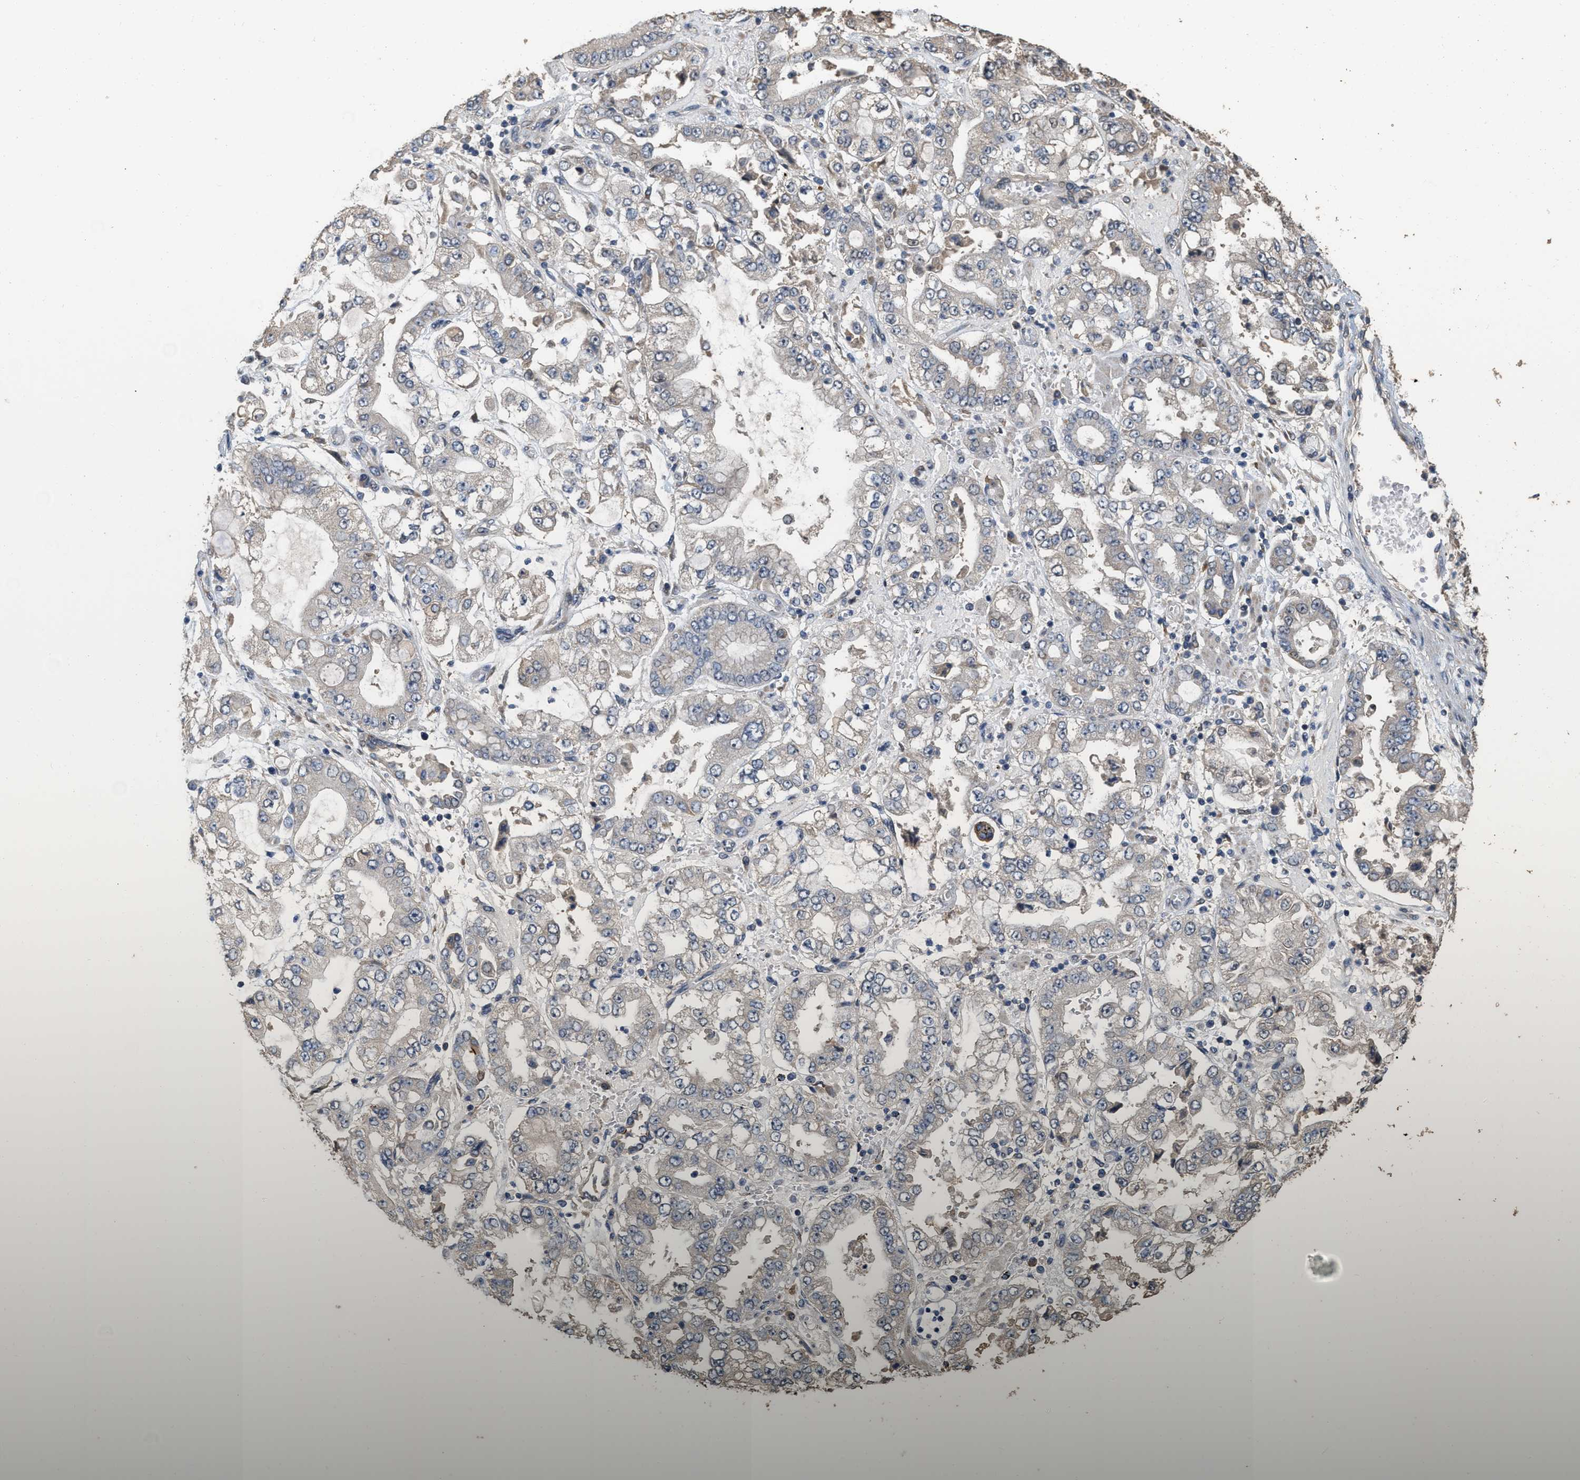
{"staining": {"intensity": "negative", "quantity": "none", "location": "none"}, "tissue": "stomach cancer", "cell_type": "Tumor cells", "image_type": "cancer", "snomed": [{"axis": "morphology", "description": "Adenocarcinoma, NOS"}, {"axis": "topography", "description": "Stomach"}], "caption": "The photomicrograph shows no significant positivity in tumor cells of stomach cancer.", "gene": "NCS1", "patient": {"sex": "male", "age": 76}}